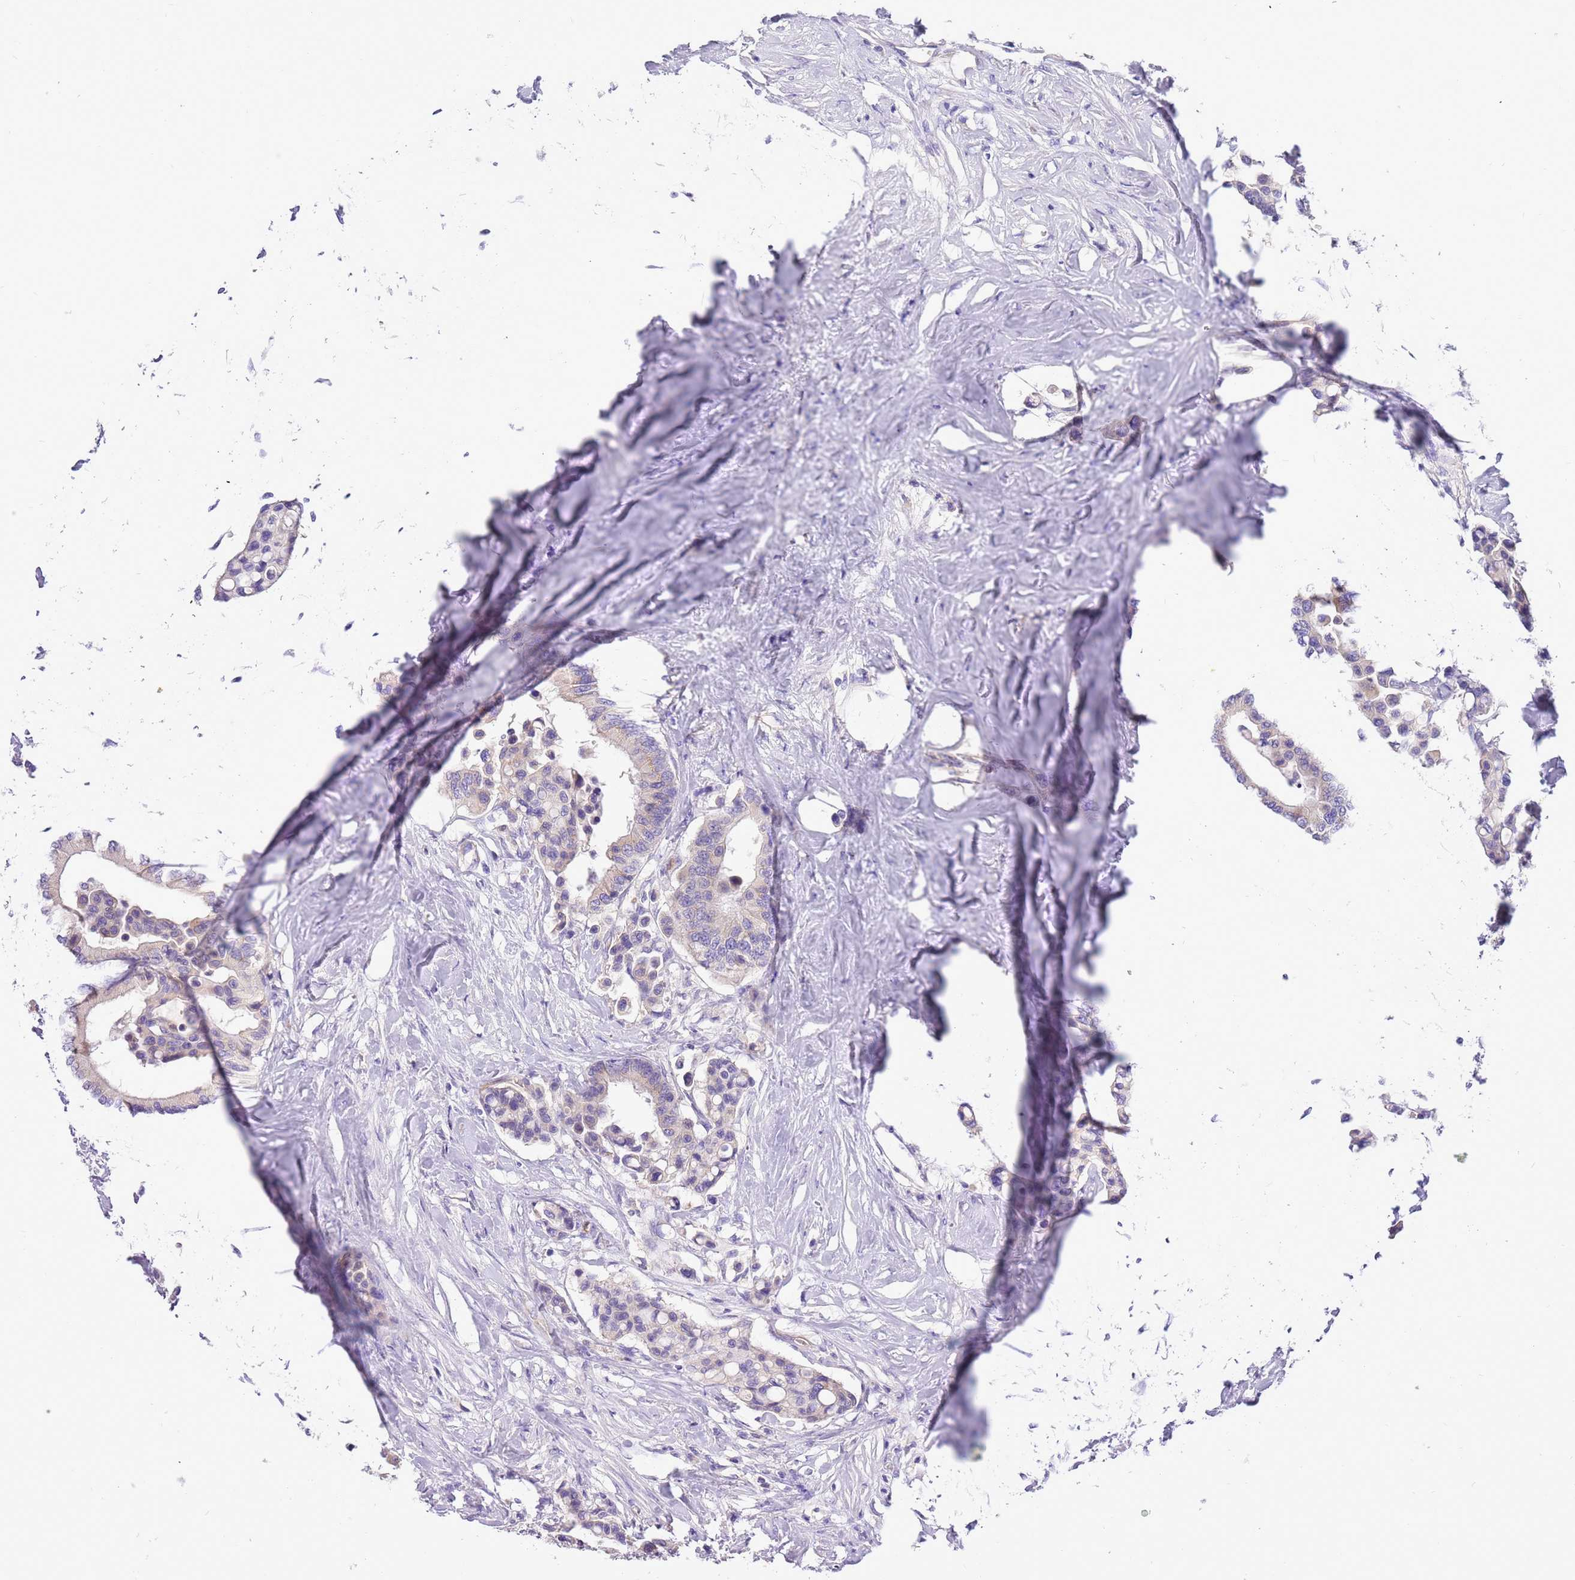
{"staining": {"intensity": "weak", "quantity": ">75%", "location": "cytoplasmic/membranous"}, "tissue": "colorectal cancer", "cell_type": "Tumor cells", "image_type": "cancer", "snomed": [{"axis": "morphology", "description": "Normal tissue, NOS"}, {"axis": "morphology", "description": "Adenocarcinoma, NOS"}, {"axis": "topography", "description": "Colon"}], "caption": "Protein expression by immunohistochemistry (IHC) displays weak cytoplasmic/membranous positivity in approximately >75% of tumor cells in colorectal cancer.", "gene": "GLCE", "patient": {"sex": "male", "age": 82}}